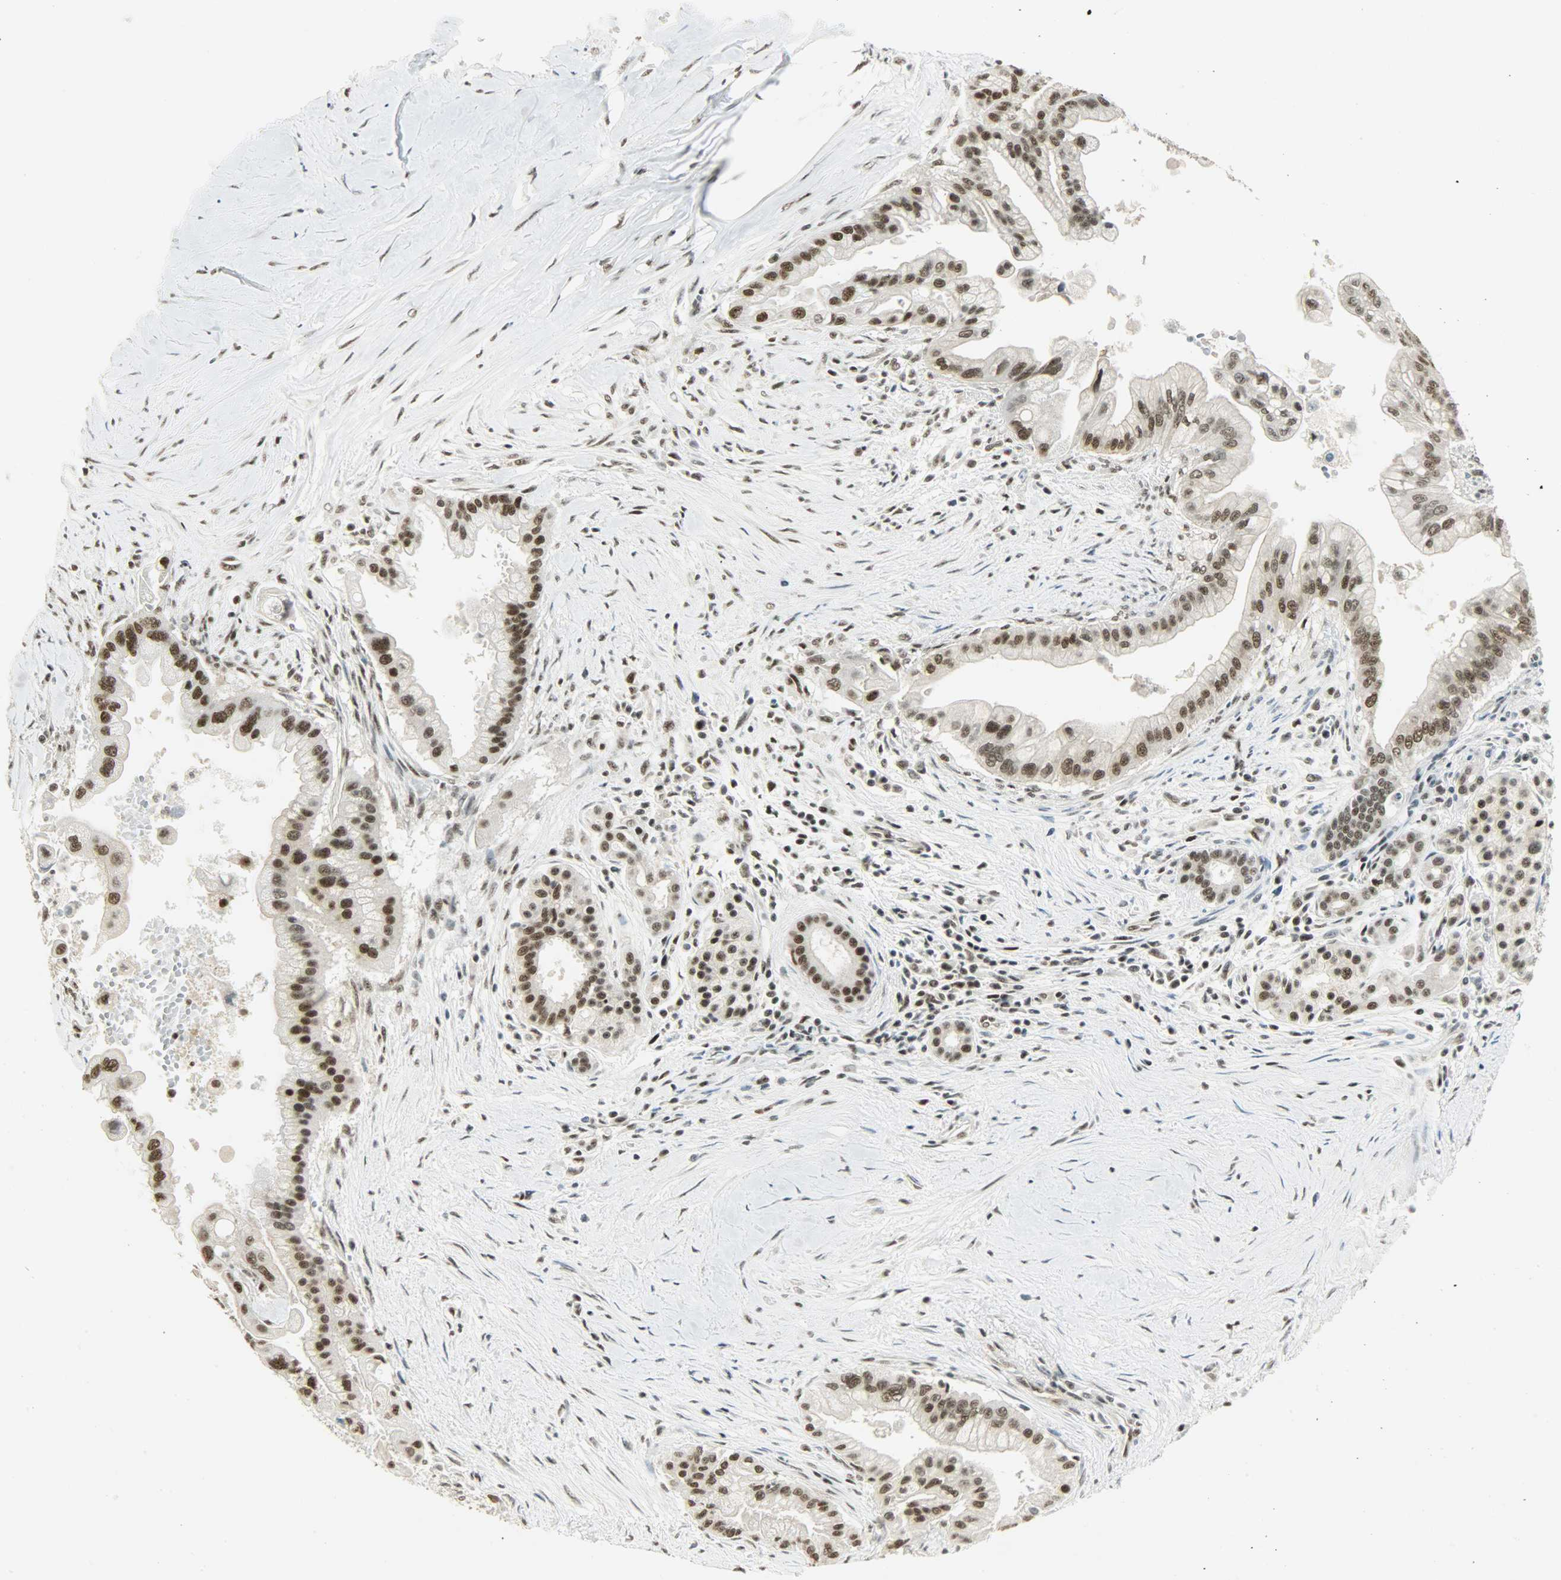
{"staining": {"intensity": "strong", "quantity": ">75%", "location": "nuclear"}, "tissue": "pancreatic cancer", "cell_type": "Tumor cells", "image_type": "cancer", "snomed": [{"axis": "morphology", "description": "Adenocarcinoma, NOS"}, {"axis": "topography", "description": "Pancreas"}], "caption": "Strong nuclear positivity for a protein is seen in approximately >75% of tumor cells of adenocarcinoma (pancreatic) using immunohistochemistry (IHC).", "gene": "SUGP1", "patient": {"sex": "male", "age": 59}}